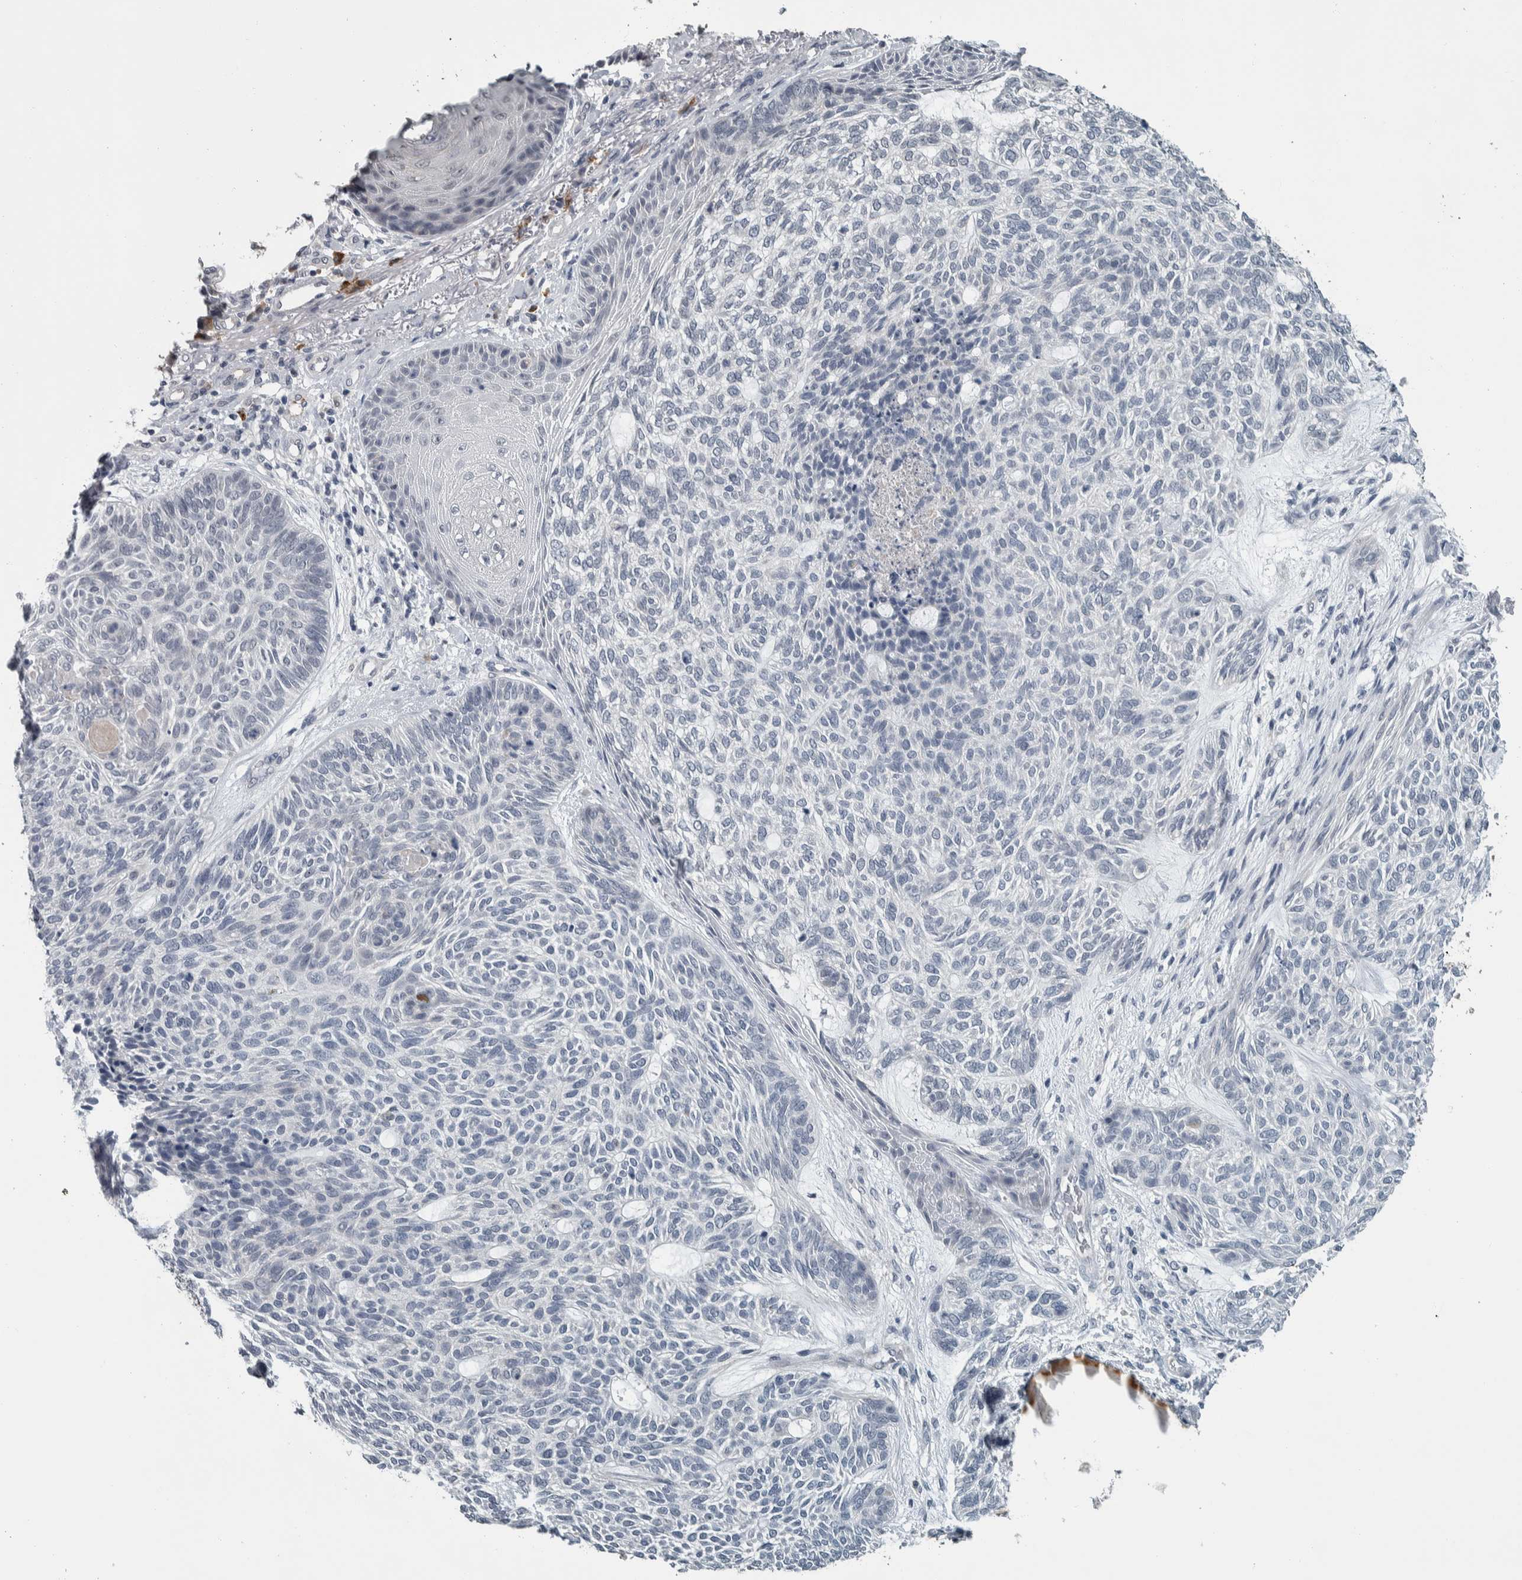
{"staining": {"intensity": "negative", "quantity": "none", "location": "none"}, "tissue": "skin cancer", "cell_type": "Tumor cells", "image_type": "cancer", "snomed": [{"axis": "morphology", "description": "Basal cell carcinoma"}, {"axis": "topography", "description": "Skin"}], "caption": "Immunohistochemistry of skin basal cell carcinoma displays no staining in tumor cells.", "gene": "CAVIN4", "patient": {"sex": "male", "age": 55}}